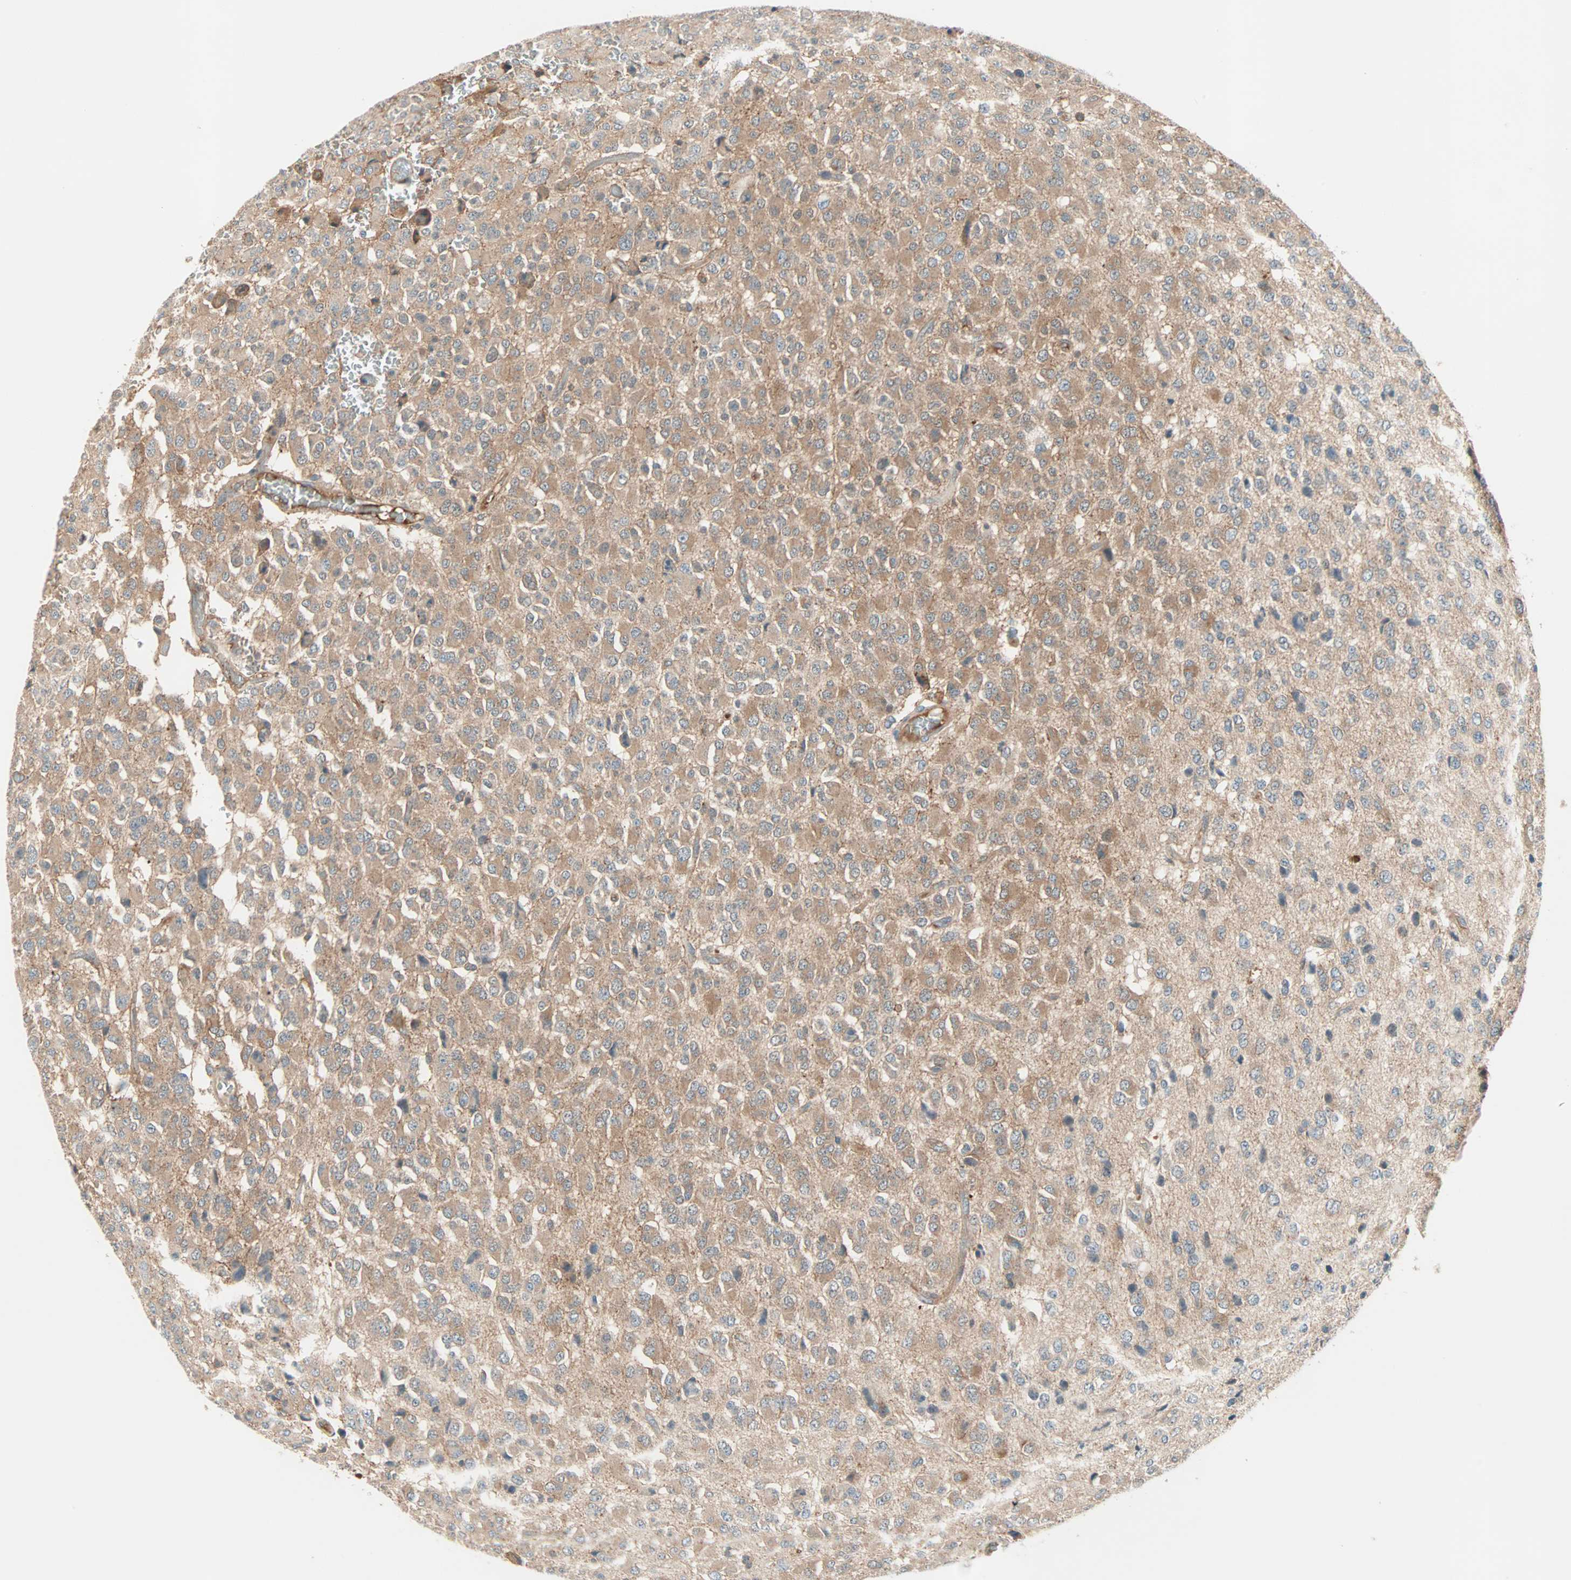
{"staining": {"intensity": "moderate", "quantity": ">75%", "location": "cytoplasmic/membranous"}, "tissue": "glioma", "cell_type": "Tumor cells", "image_type": "cancer", "snomed": [{"axis": "morphology", "description": "Glioma, malignant, High grade"}, {"axis": "topography", "description": "pancreas cauda"}], "caption": "Glioma was stained to show a protein in brown. There is medium levels of moderate cytoplasmic/membranous expression in about >75% of tumor cells. (IHC, brightfield microscopy, high magnification).", "gene": "TEC", "patient": {"sex": "male", "age": 60}}